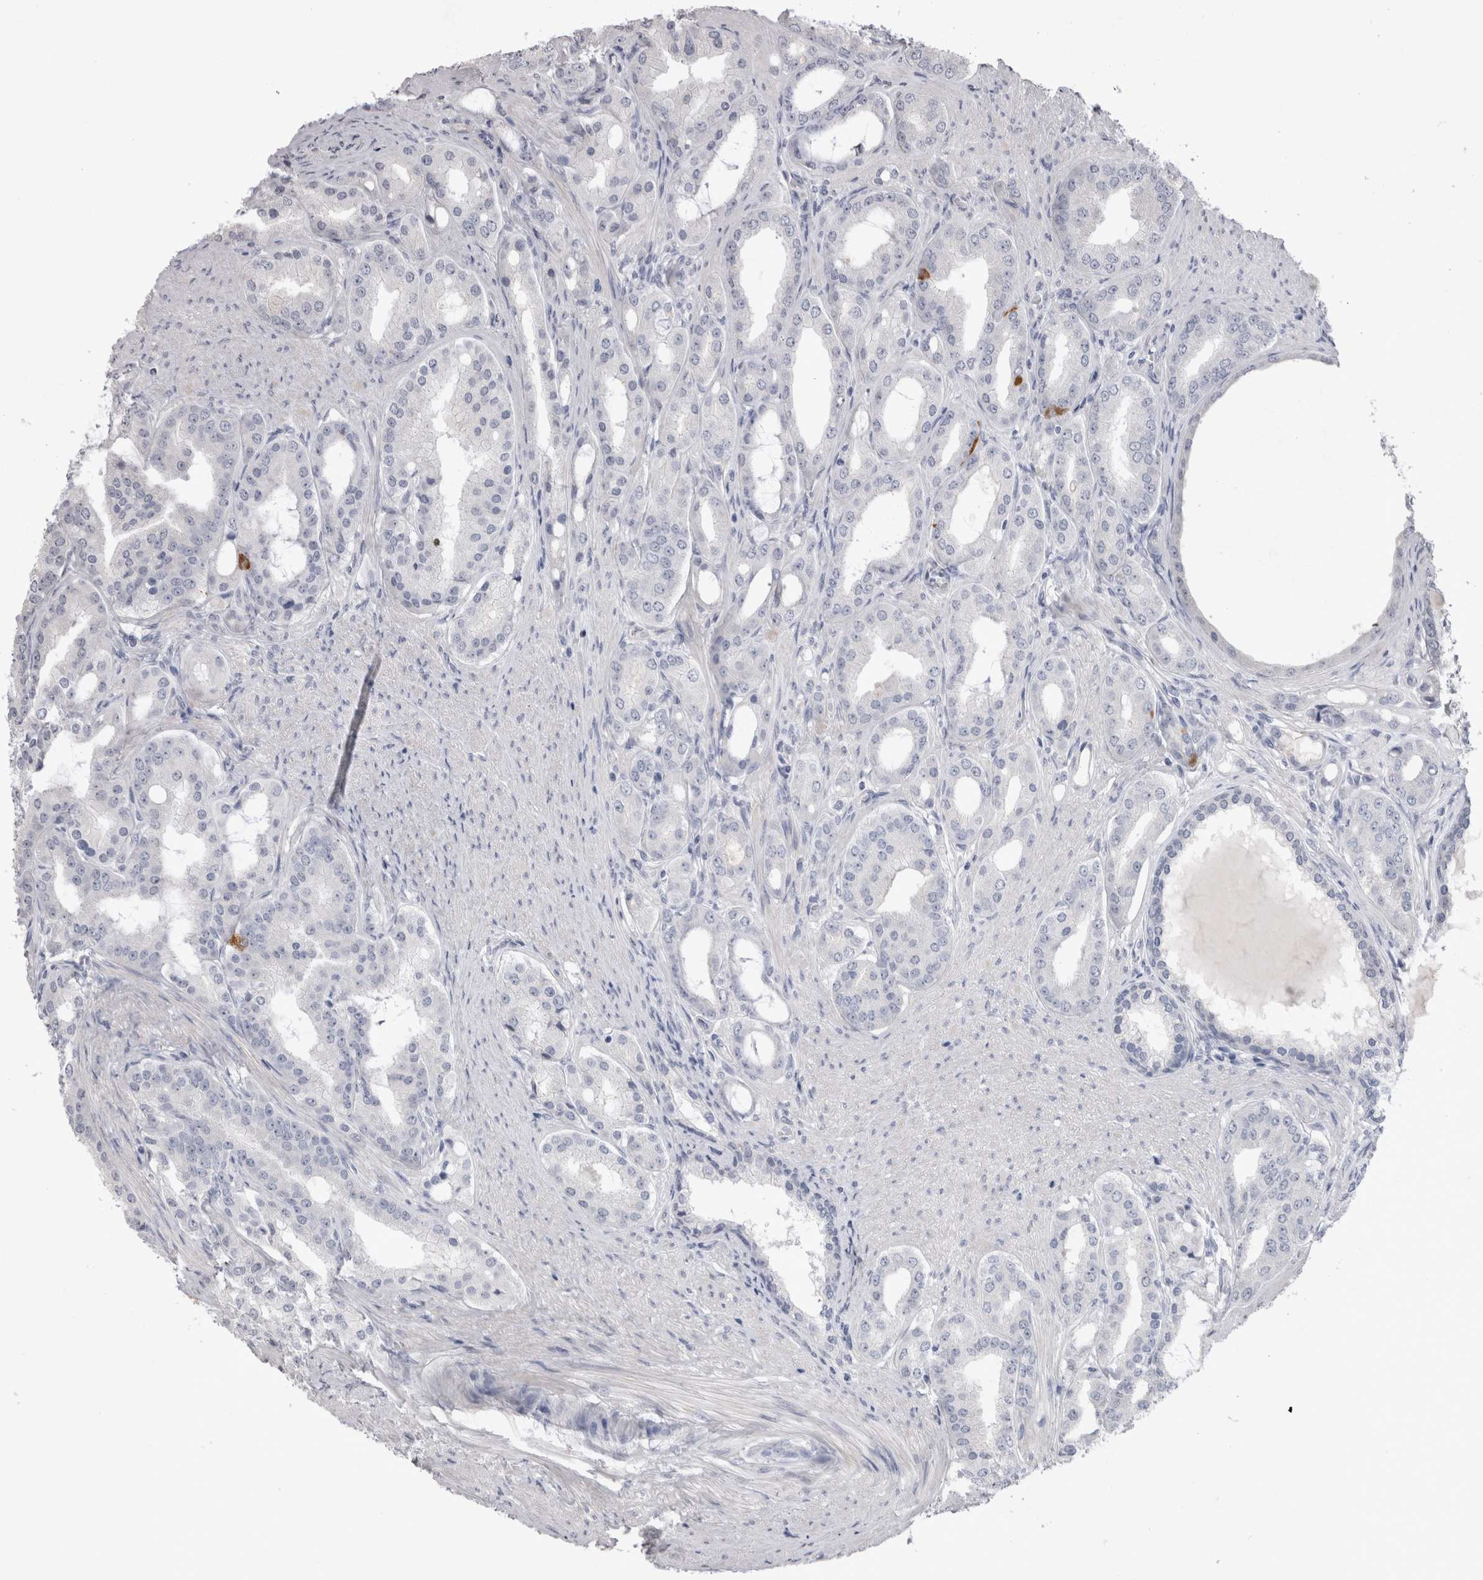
{"staining": {"intensity": "negative", "quantity": "none", "location": "none"}, "tissue": "prostate cancer", "cell_type": "Tumor cells", "image_type": "cancer", "snomed": [{"axis": "morphology", "description": "Adenocarcinoma, High grade"}, {"axis": "topography", "description": "Prostate"}], "caption": "IHC image of neoplastic tissue: human prostate cancer stained with DAB demonstrates no significant protein positivity in tumor cells.", "gene": "ADAM2", "patient": {"sex": "male", "age": 60}}